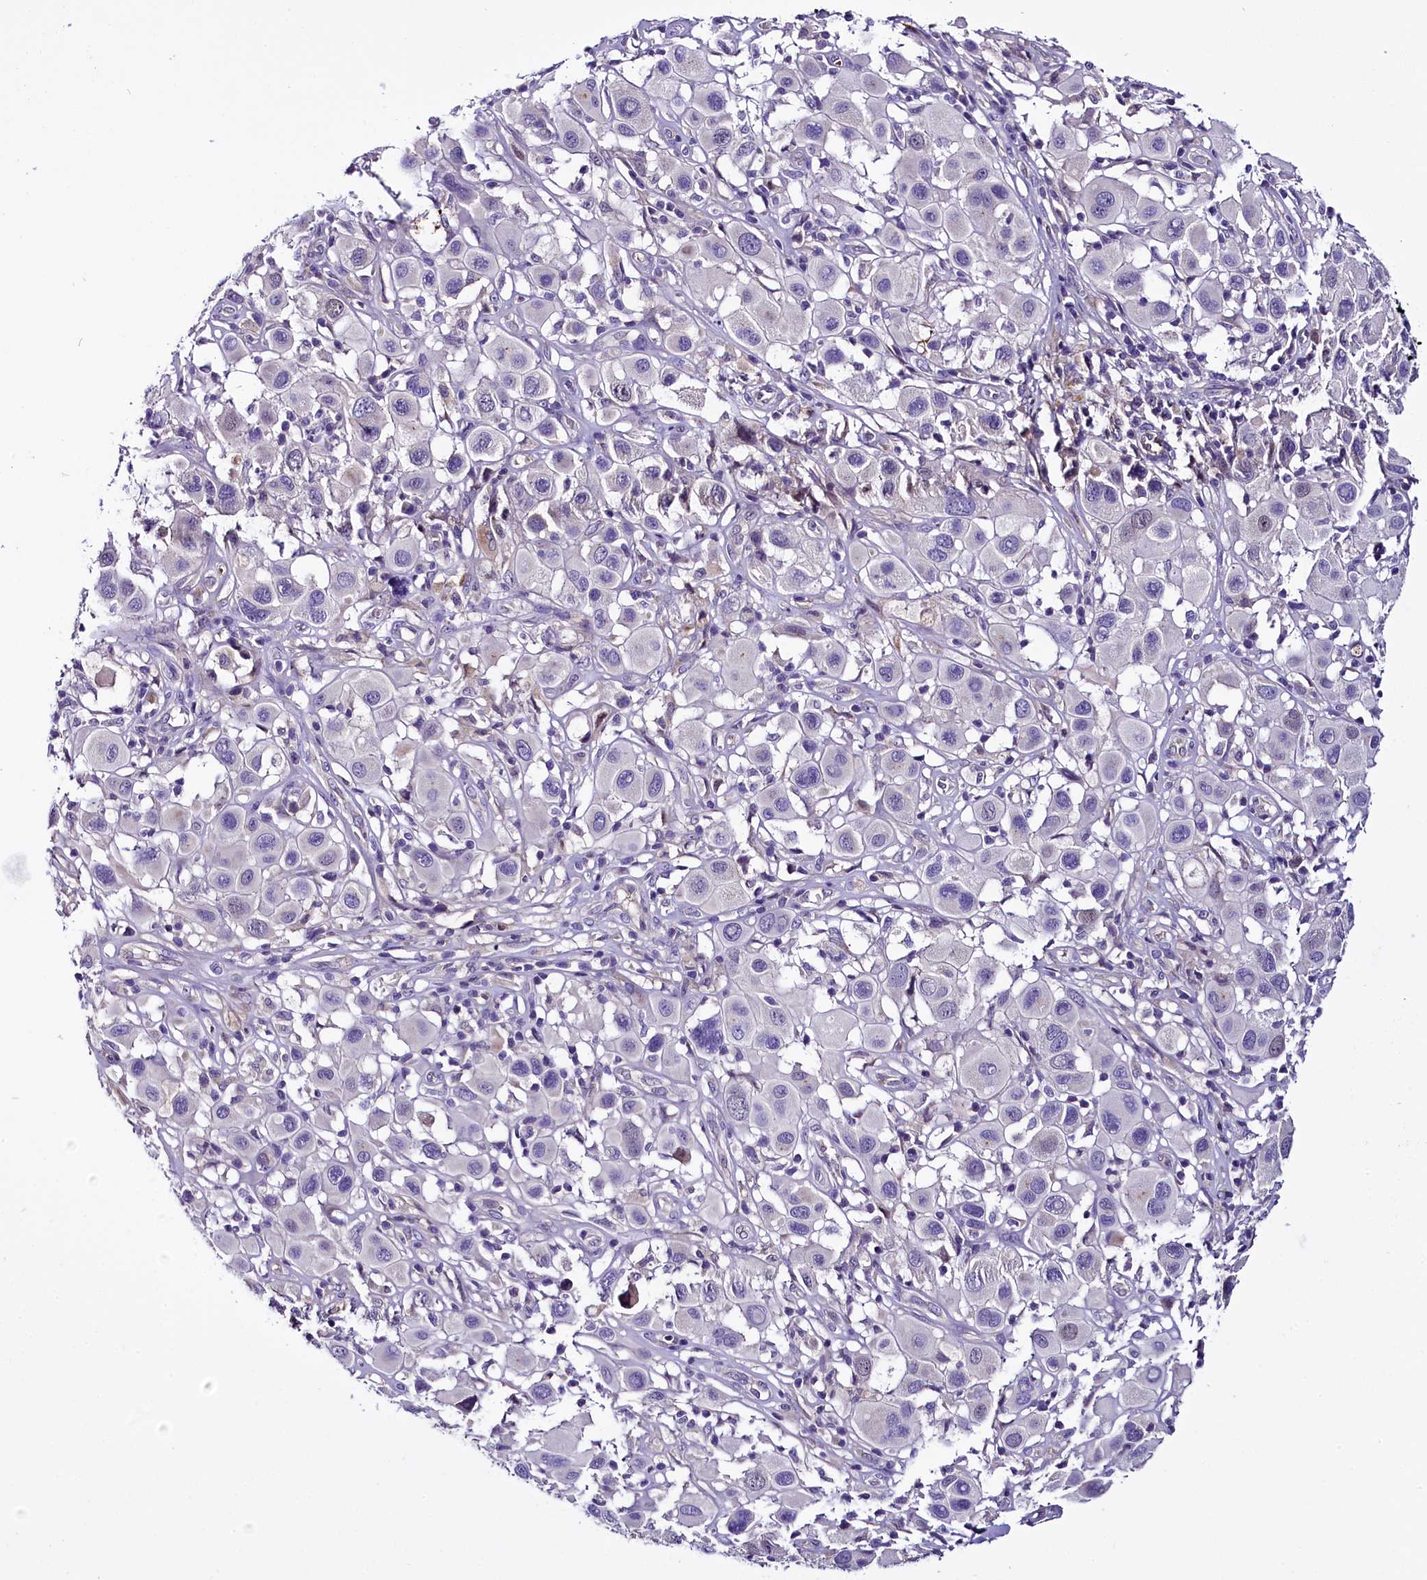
{"staining": {"intensity": "negative", "quantity": "none", "location": "none"}, "tissue": "melanoma", "cell_type": "Tumor cells", "image_type": "cancer", "snomed": [{"axis": "morphology", "description": "Malignant melanoma, Metastatic site"}, {"axis": "topography", "description": "Skin"}], "caption": "The micrograph demonstrates no significant staining in tumor cells of malignant melanoma (metastatic site).", "gene": "C9orf40", "patient": {"sex": "male", "age": 41}}